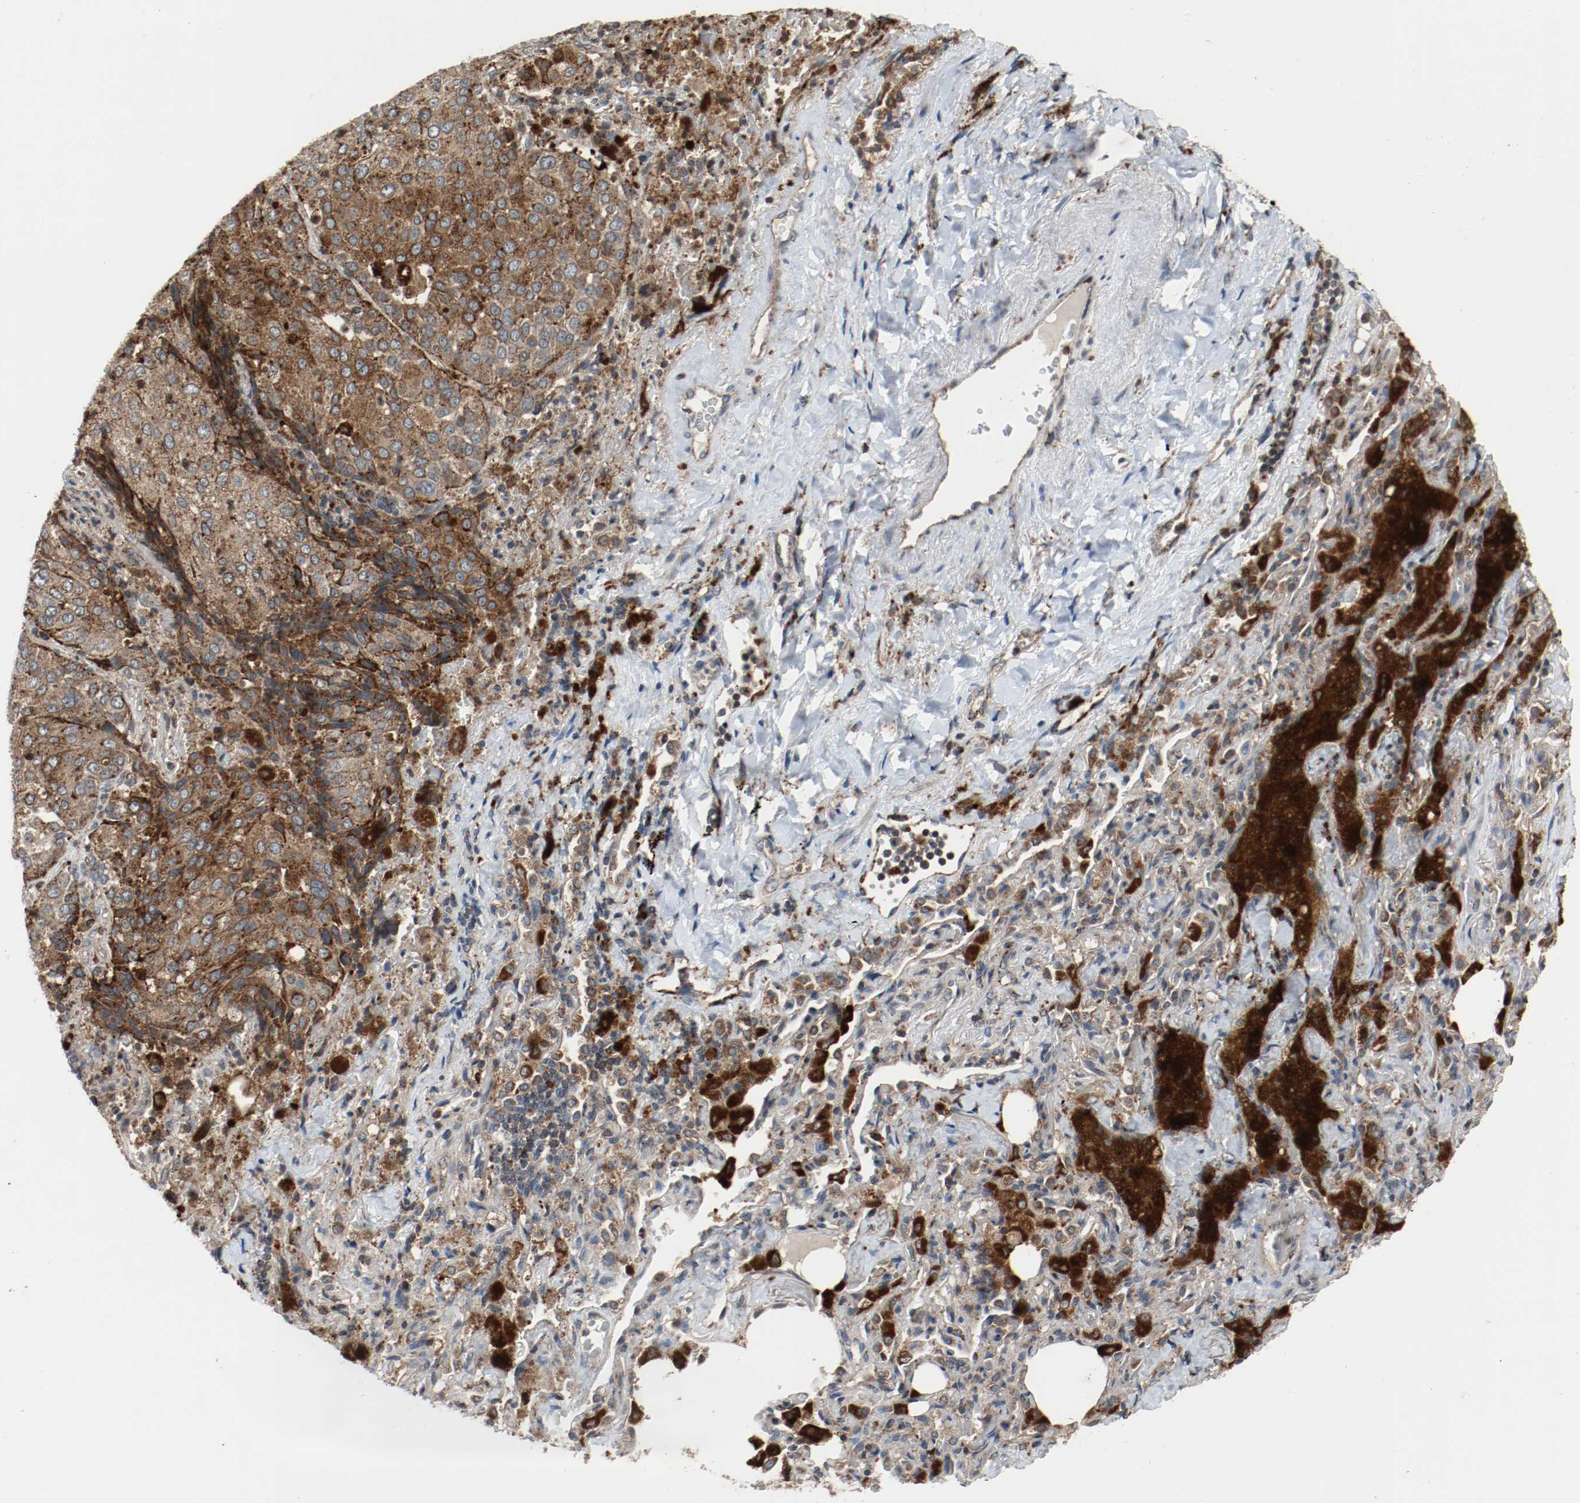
{"staining": {"intensity": "strong", "quantity": ">75%", "location": "cytoplasmic/membranous"}, "tissue": "lung cancer", "cell_type": "Tumor cells", "image_type": "cancer", "snomed": [{"axis": "morphology", "description": "Squamous cell carcinoma, NOS"}, {"axis": "topography", "description": "Lung"}], "caption": "Lung cancer tissue demonstrates strong cytoplasmic/membranous positivity in approximately >75% of tumor cells", "gene": "LAMP2", "patient": {"sex": "male", "age": 54}}